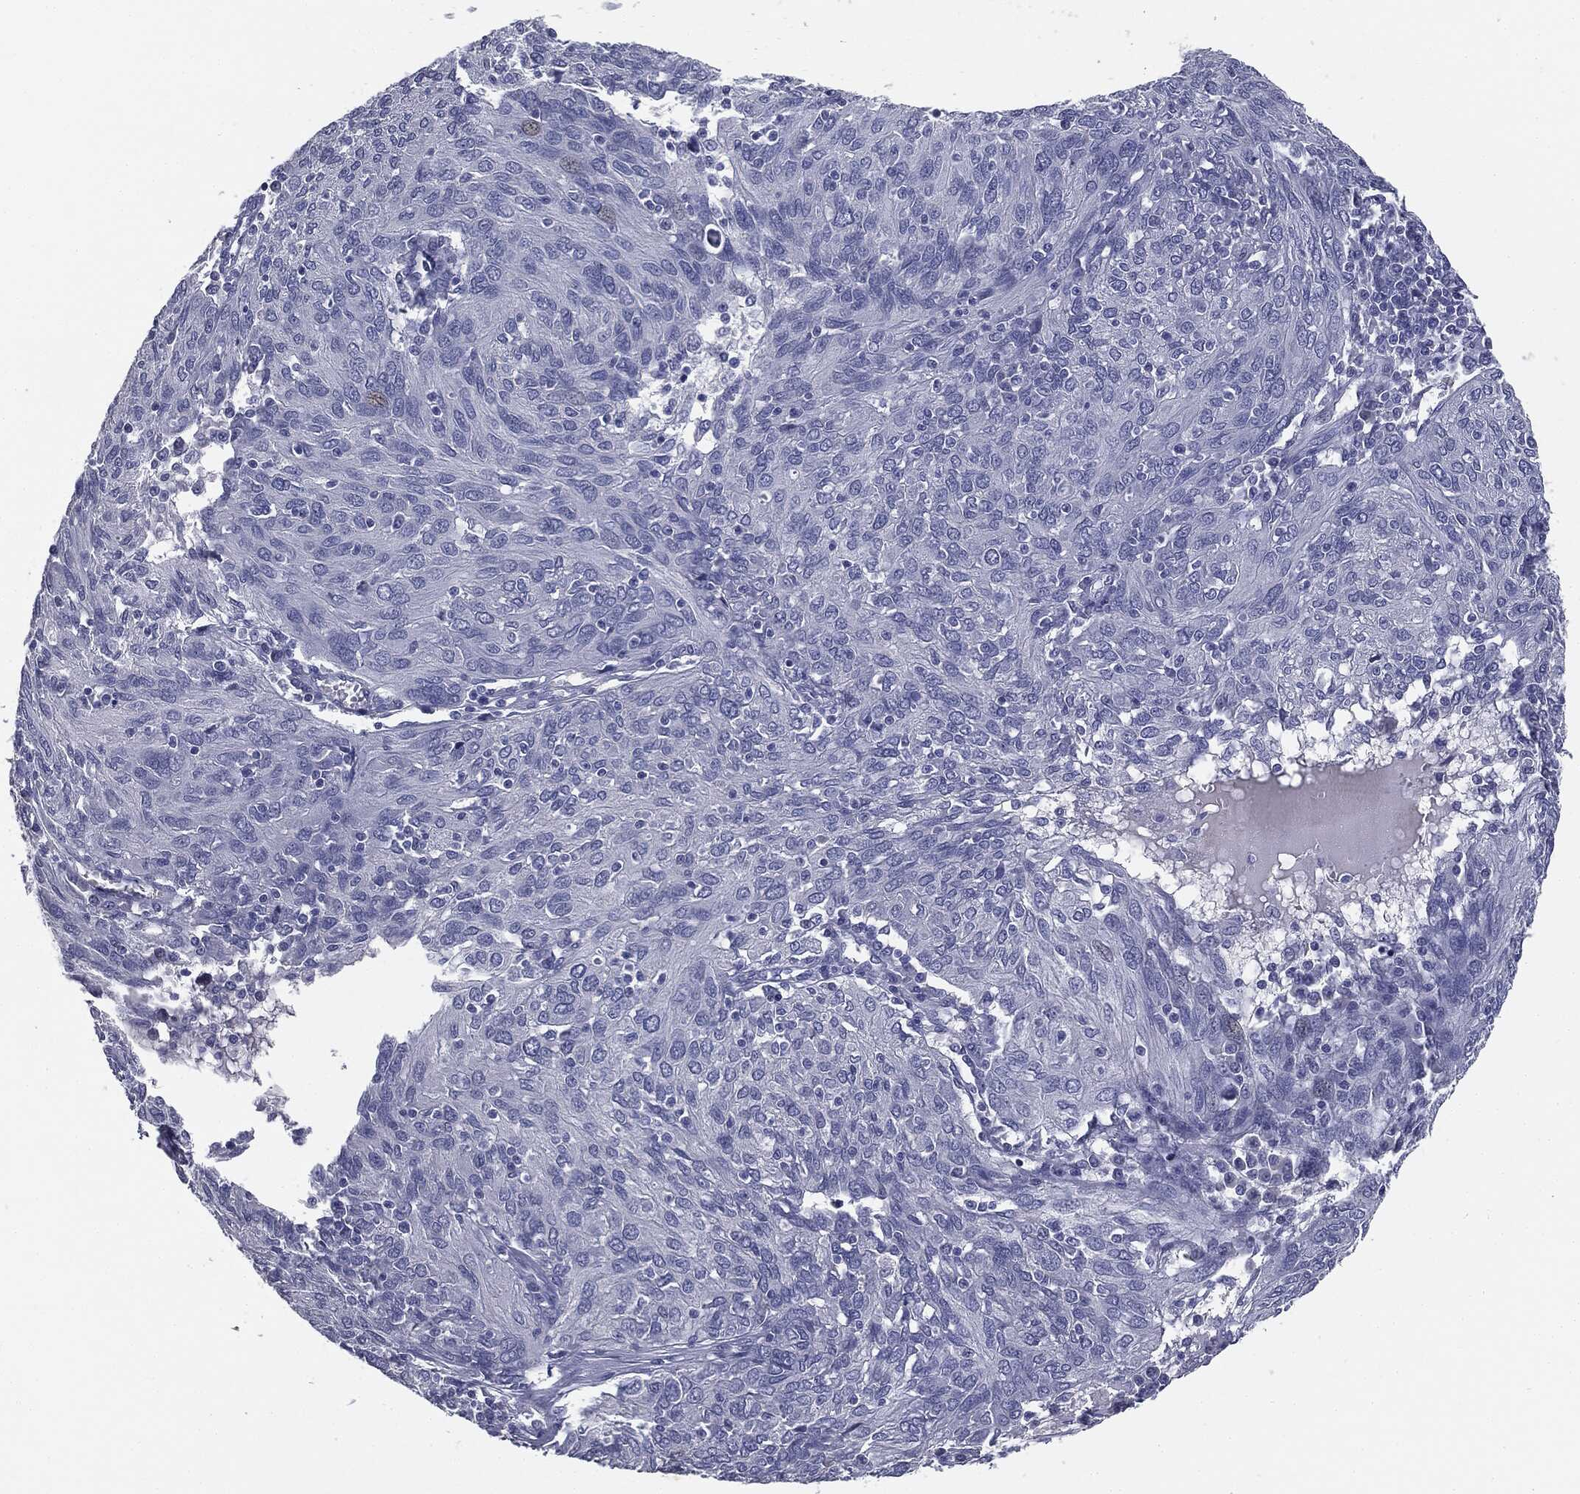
{"staining": {"intensity": "negative", "quantity": "none", "location": "none"}, "tissue": "ovarian cancer", "cell_type": "Tumor cells", "image_type": "cancer", "snomed": [{"axis": "morphology", "description": "Carcinoma, endometroid"}, {"axis": "topography", "description": "Ovary"}], "caption": "The photomicrograph shows no staining of tumor cells in endometroid carcinoma (ovarian).", "gene": "AFP", "patient": {"sex": "female", "age": 50}}